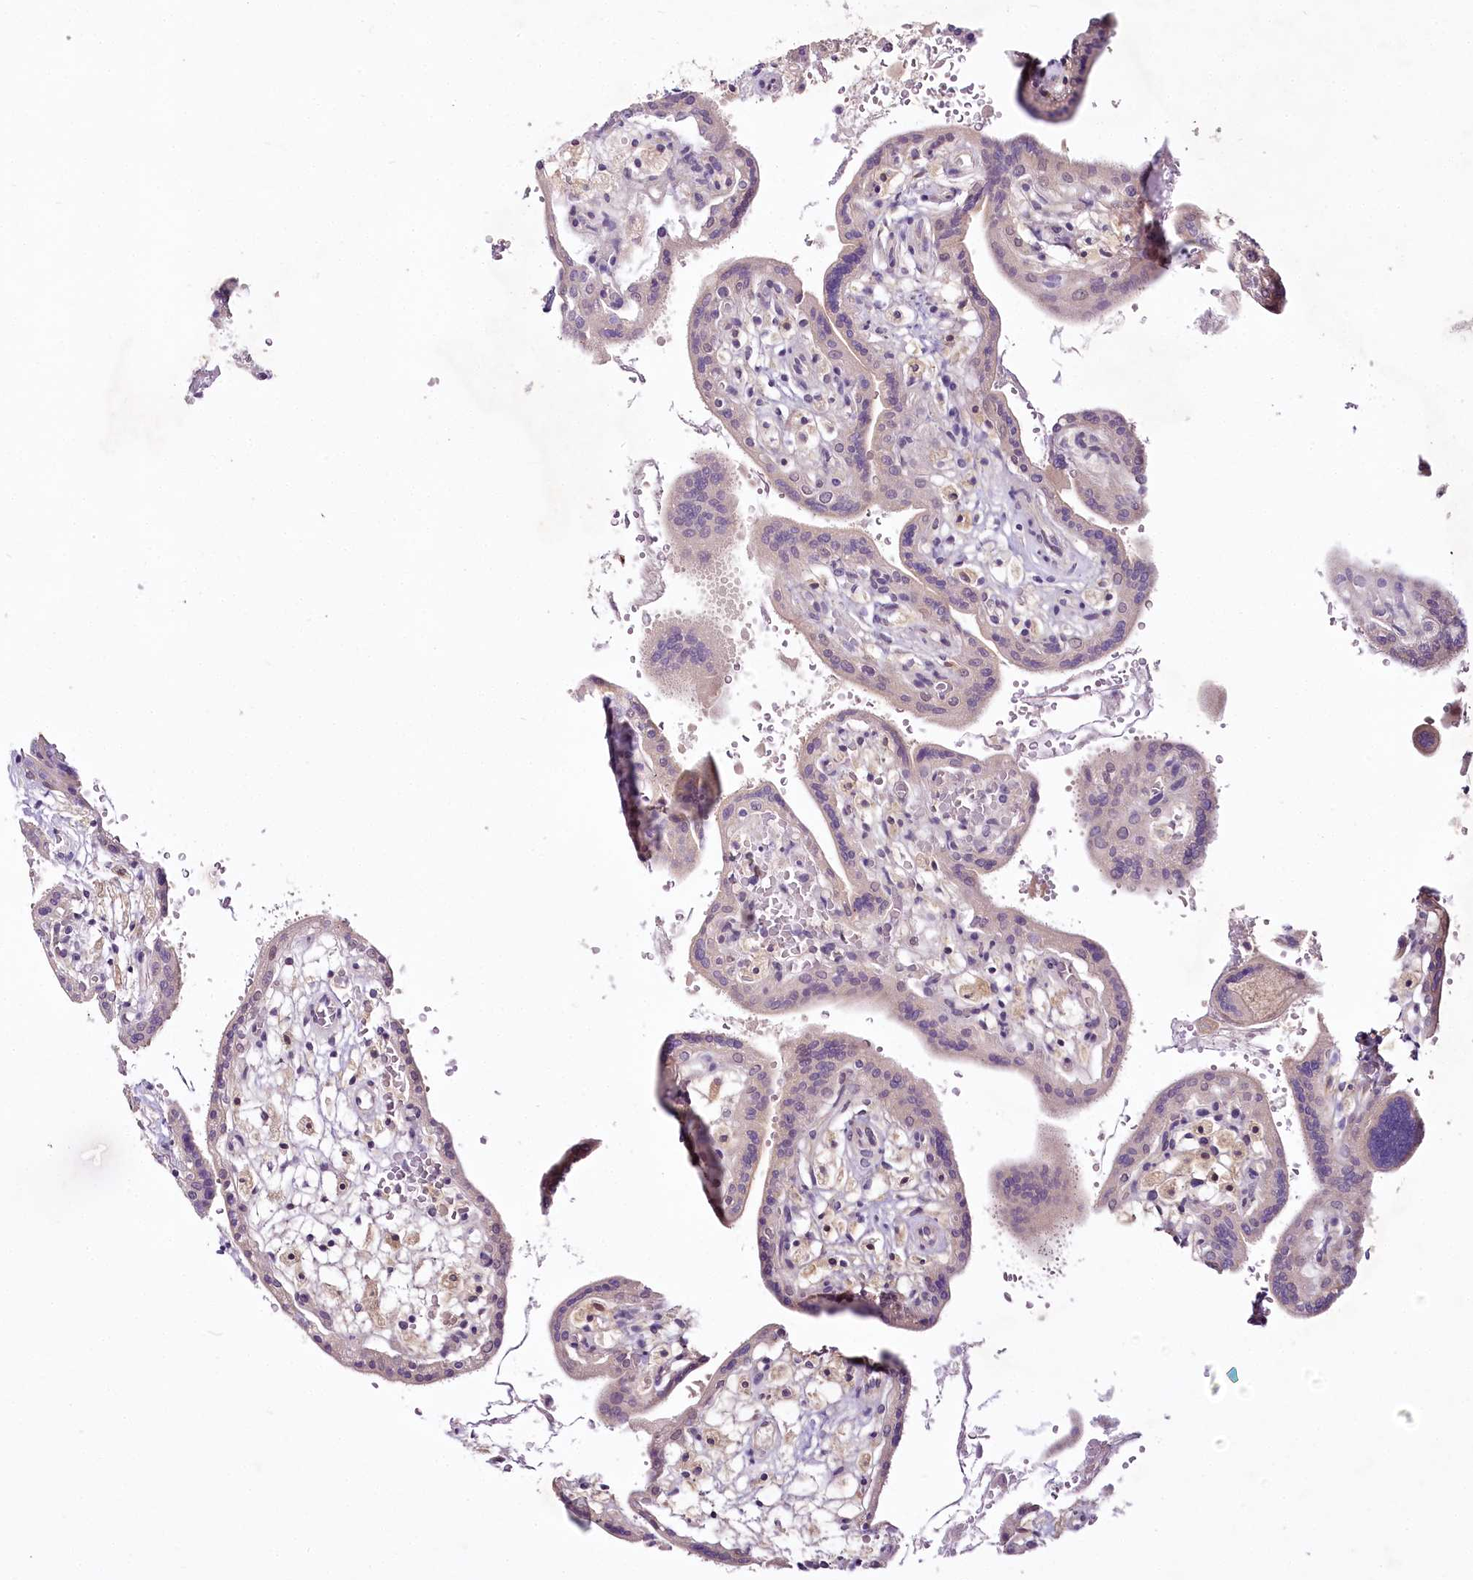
{"staining": {"intensity": "weak", "quantity": "25%-75%", "location": "cytoplasmic/membranous"}, "tissue": "placenta", "cell_type": "Trophoblastic cells", "image_type": "normal", "snomed": [{"axis": "morphology", "description": "Normal tissue, NOS"}, {"axis": "topography", "description": "Placenta"}], "caption": "Trophoblastic cells show low levels of weak cytoplasmic/membranous positivity in about 25%-75% of cells in benign human placenta.", "gene": "VWA5A", "patient": {"sex": "female", "age": 37}}